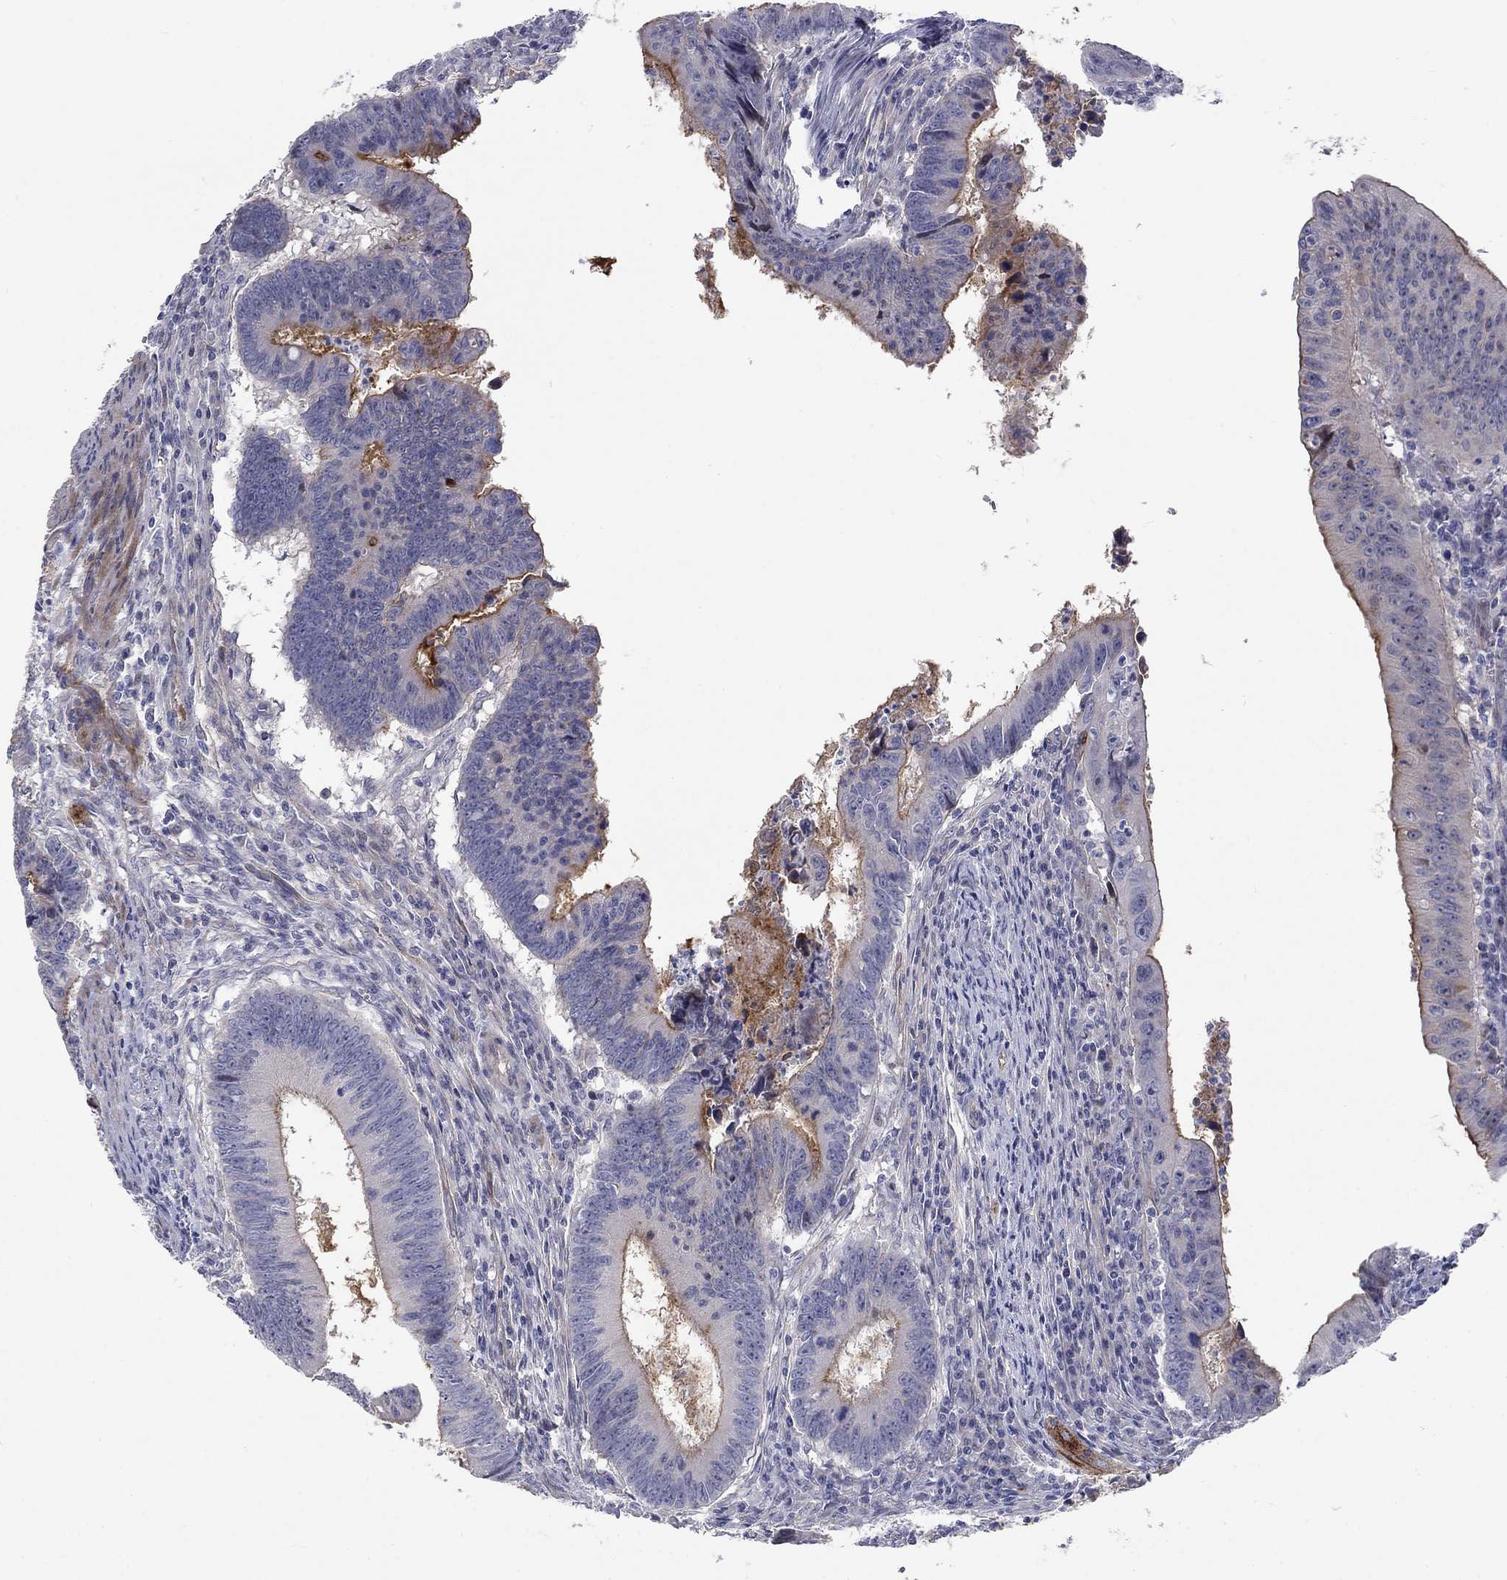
{"staining": {"intensity": "strong", "quantity": "<25%", "location": "cytoplasmic/membranous"}, "tissue": "colorectal cancer", "cell_type": "Tumor cells", "image_type": "cancer", "snomed": [{"axis": "morphology", "description": "Adenocarcinoma, NOS"}, {"axis": "topography", "description": "Colon"}], "caption": "About <25% of tumor cells in human adenocarcinoma (colorectal) demonstrate strong cytoplasmic/membranous protein positivity as visualized by brown immunohistochemical staining.", "gene": "SLC1A1", "patient": {"sex": "female", "age": 87}}